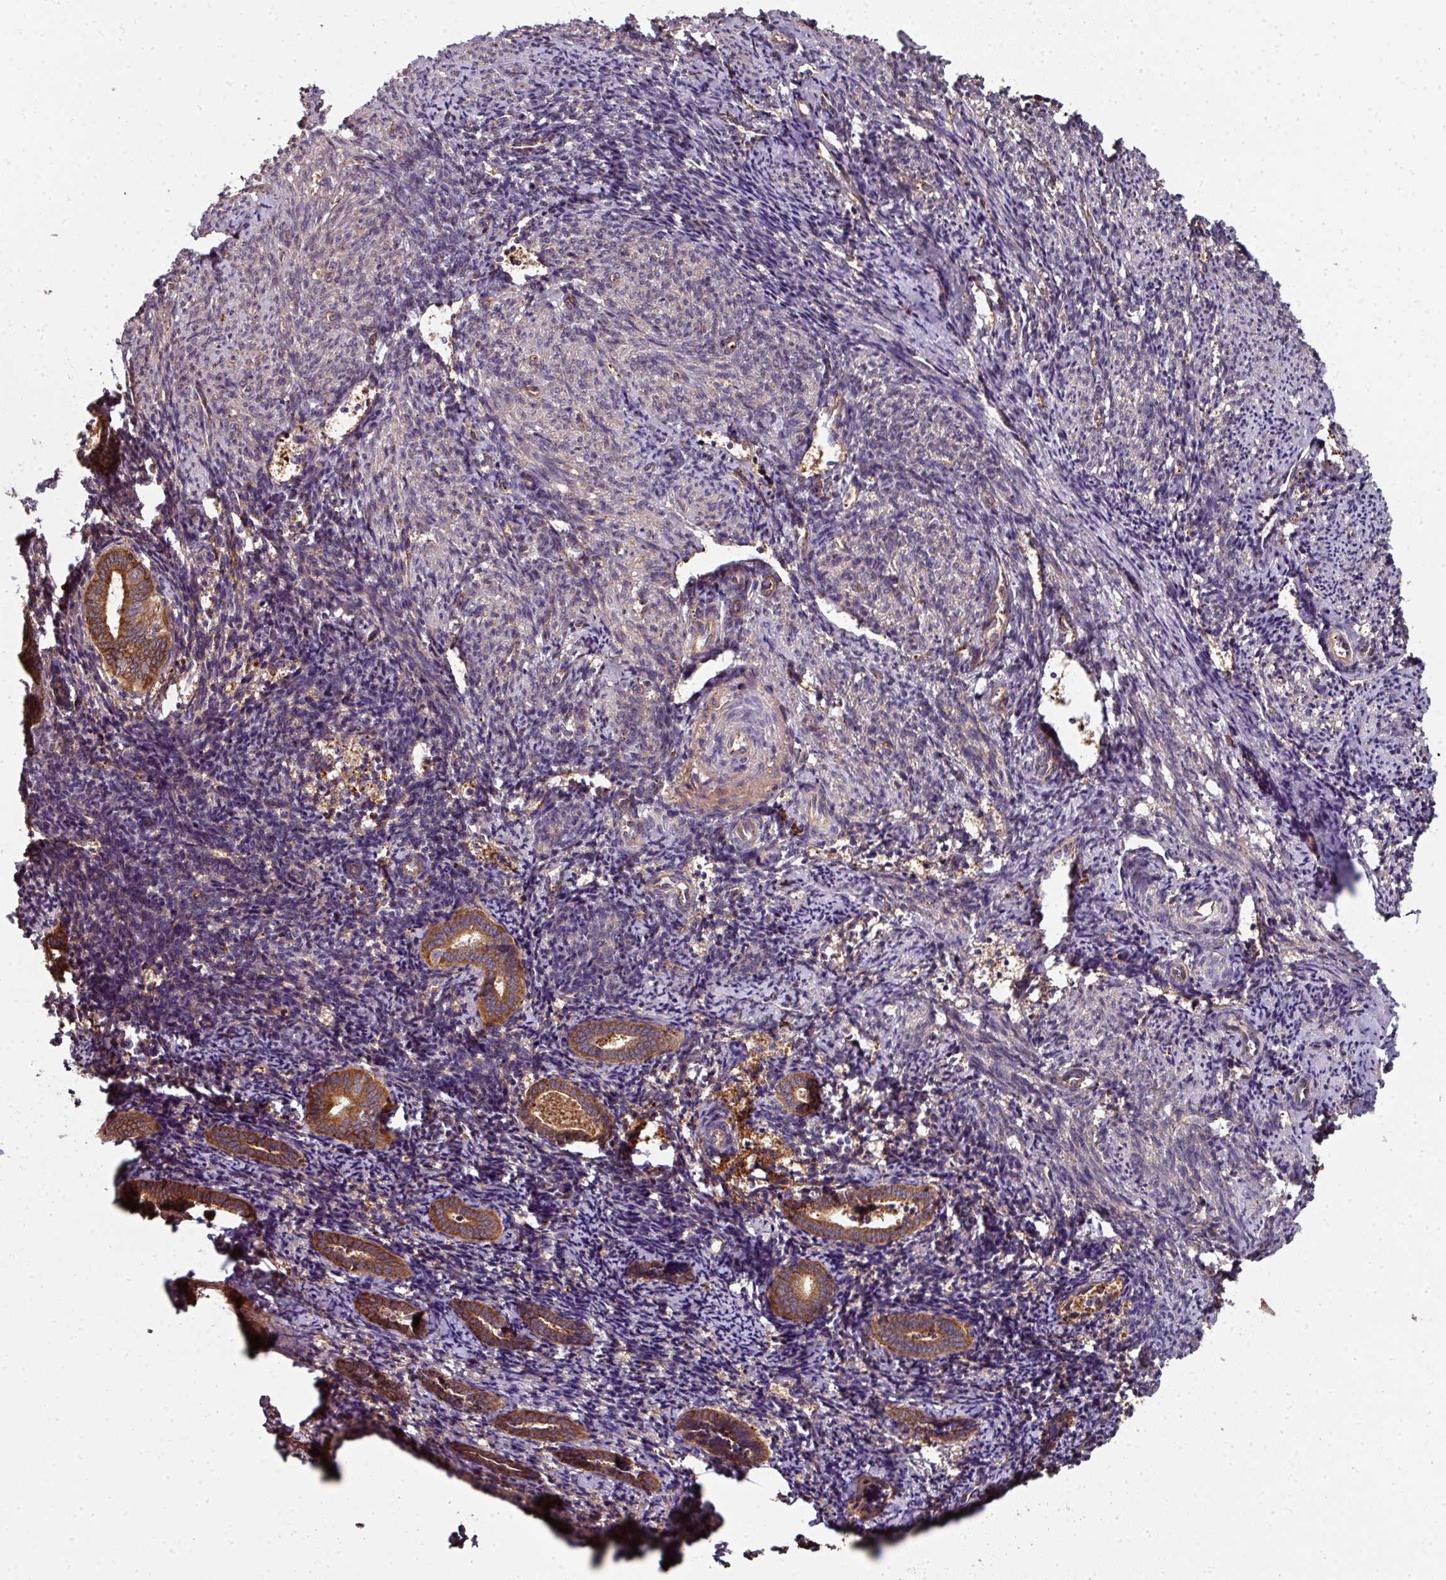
{"staining": {"intensity": "moderate", "quantity": ">75%", "location": "cytoplasmic/membranous"}, "tissue": "endometrium", "cell_type": "Cells in endometrial stroma", "image_type": "normal", "snomed": [{"axis": "morphology", "description": "Normal tissue, NOS"}, {"axis": "topography", "description": "Endometrium"}], "caption": "A medium amount of moderate cytoplasmic/membranous expression is identified in approximately >75% of cells in endometrial stroma in normal endometrium. Immunohistochemistry stains the protein in brown and the nuclei are stained blue.", "gene": "FAT4", "patient": {"sex": "female", "age": 54}}